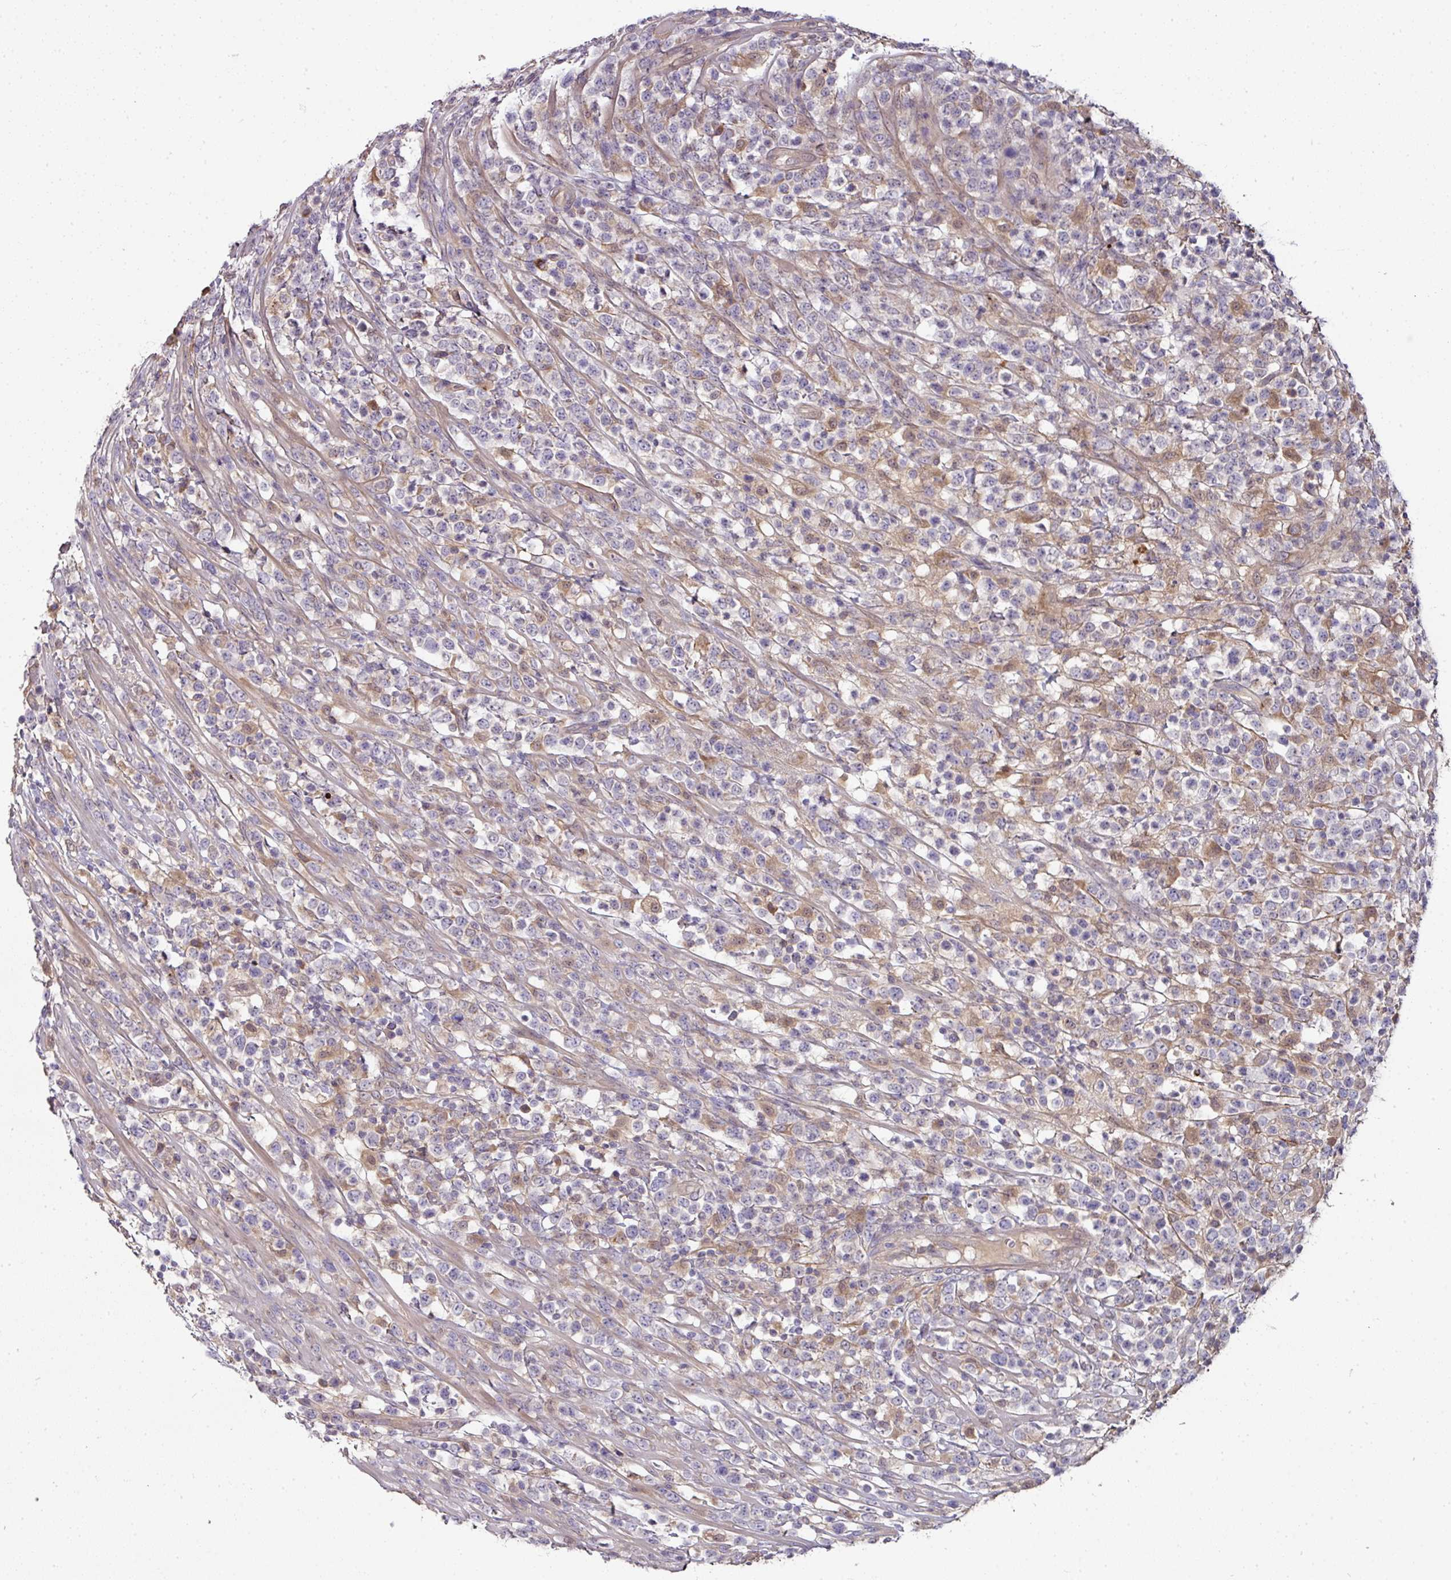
{"staining": {"intensity": "negative", "quantity": "none", "location": "none"}, "tissue": "lymphoma", "cell_type": "Tumor cells", "image_type": "cancer", "snomed": [{"axis": "morphology", "description": "Malignant lymphoma, non-Hodgkin's type, High grade"}, {"axis": "topography", "description": "Colon"}], "caption": "A histopathology image of lymphoma stained for a protein shows no brown staining in tumor cells.", "gene": "CTDSP2", "patient": {"sex": "female", "age": 53}}